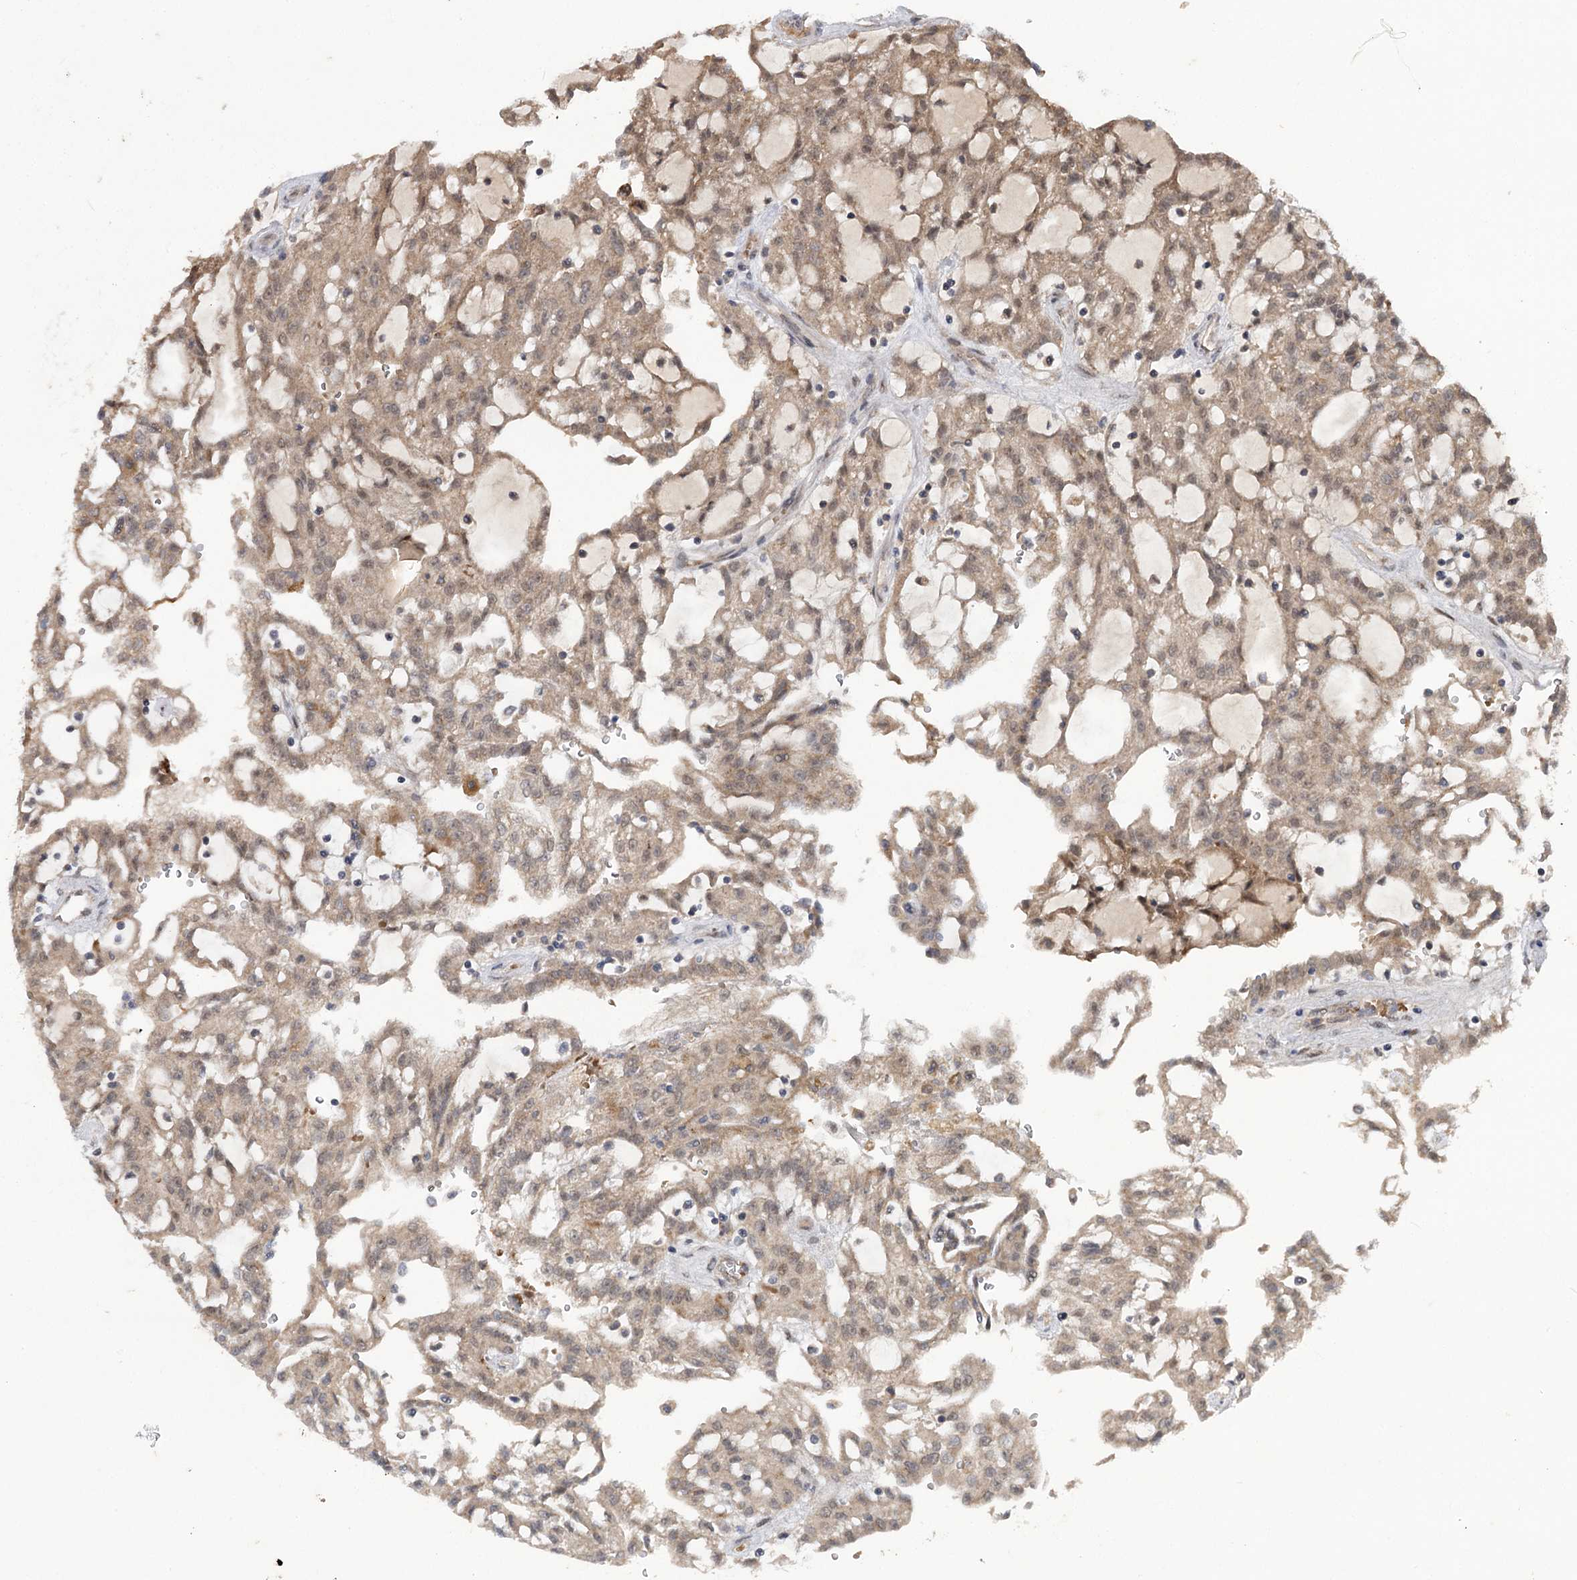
{"staining": {"intensity": "moderate", "quantity": ">75%", "location": "cytoplasmic/membranous"}, "tissue": "renal cancer", "cell_type": "Tumor cells", "image_type": "cancer", "snomed": [{"axis": "morphology", "description": "Adenocarcinoma, NOS"}, {"axis": "topography", "description": "Kidney"}], "caption": "A high-resolution image shows immunohistochemistry staining of adenocarcinoma (renal), which reveals moderate cytoplasmic/membranous staining in about >75% of tumor cells.", "gene": "MSANTD2", "patient": {"sex": "male", "age": 63}}